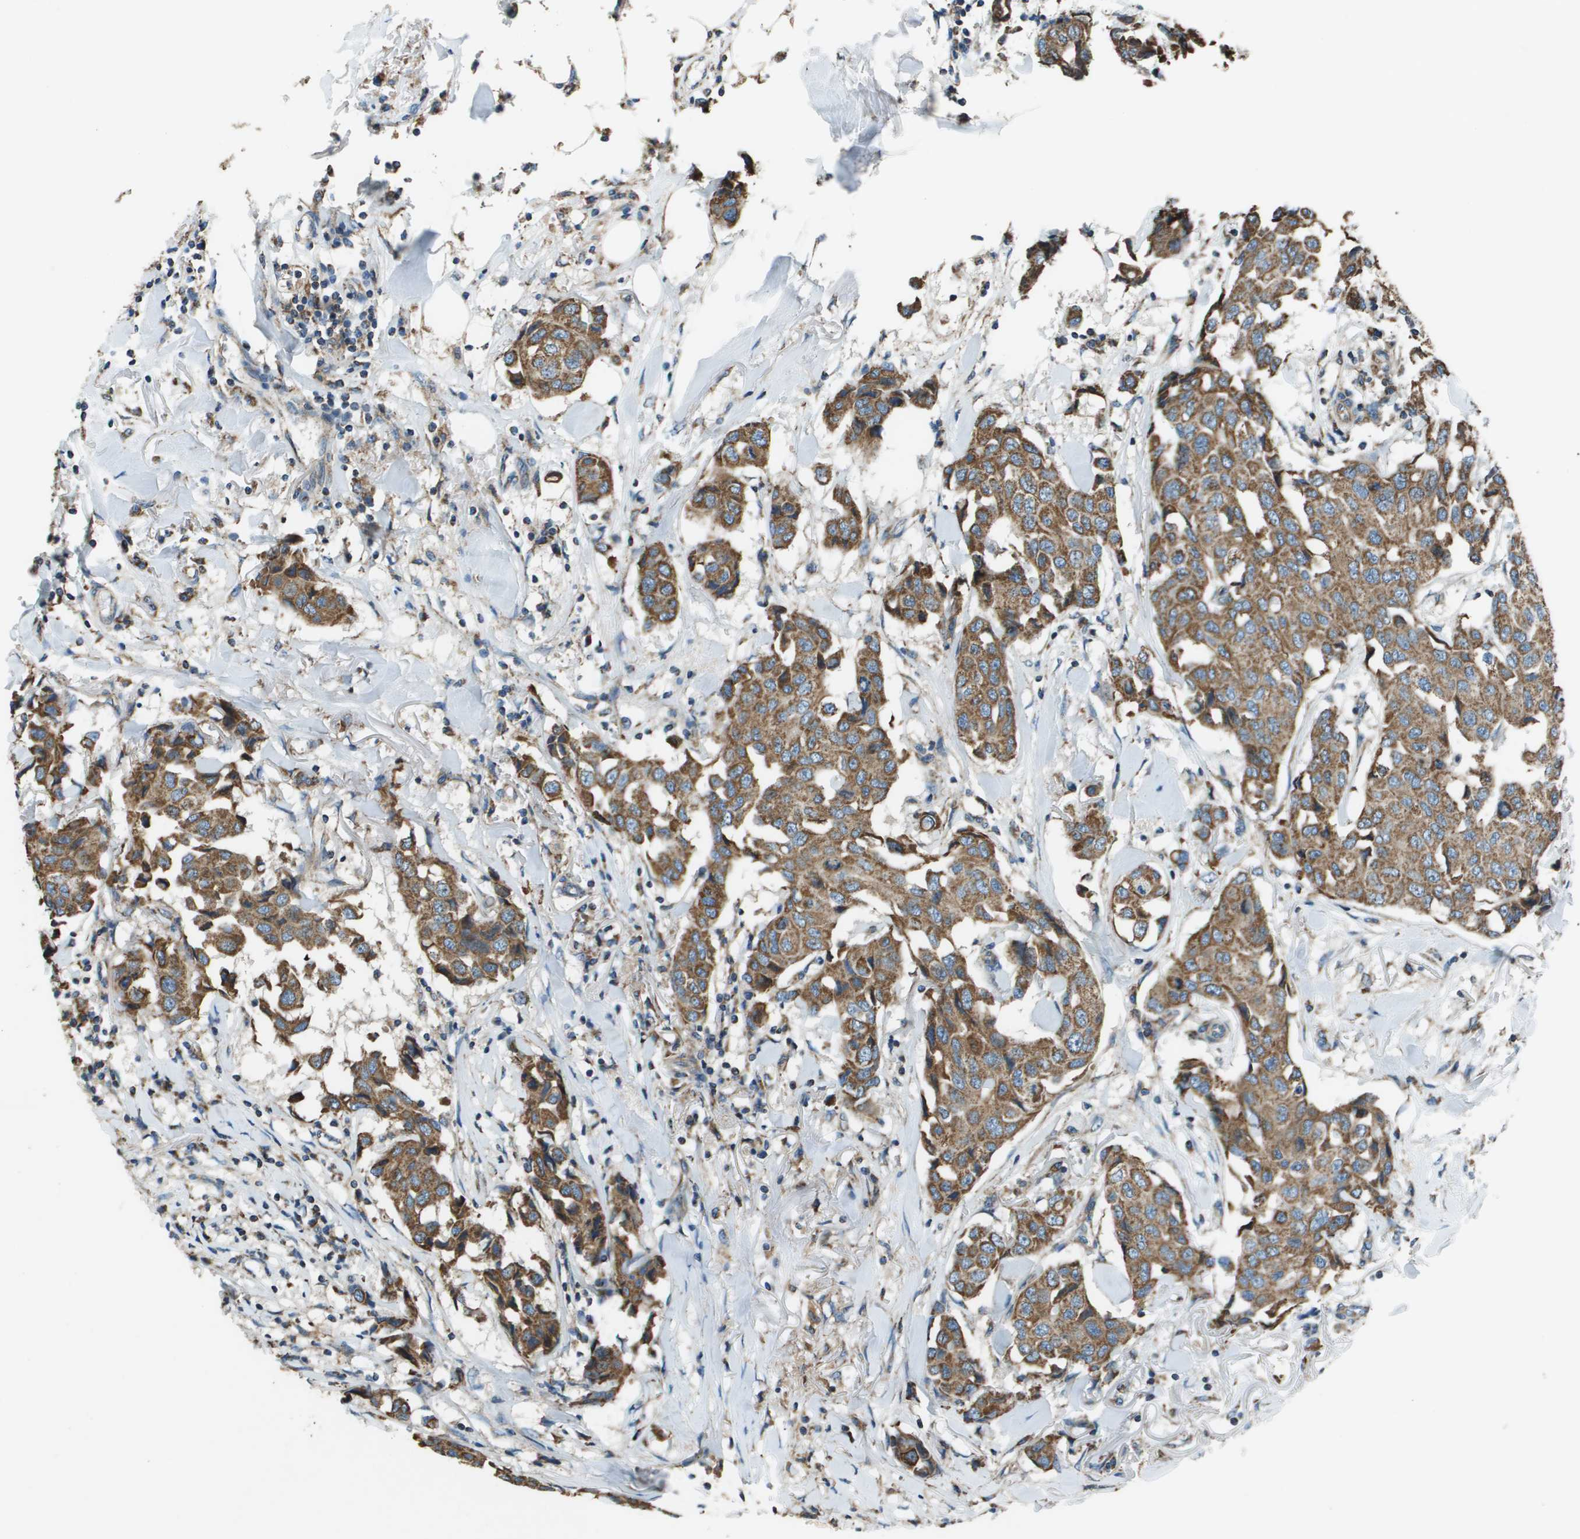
{"staining": {"intensity": "moderate", "quantity": ">75%", "location": "cytoplasmic/membranous"}, "tissue": "breast cancer", "cell_type": "Tumor cells", "image_type": "cancer", "snomed": [{"axis": "morphology", "description": "Duct carcinoma"}, {"axis": "topography", "description": "Breast"}], "caption": "Infiltrating ductal carcinoma (breast) stained with DAB (3,3'-diaminobenzidine) immunohistochemistry demonstrates medium levels of moderate cytoplasmic/membranous staining in approximately >75% of tumor cells.", "gene": "TMEM51", "patient": {"sex": "female", "age": 80}}